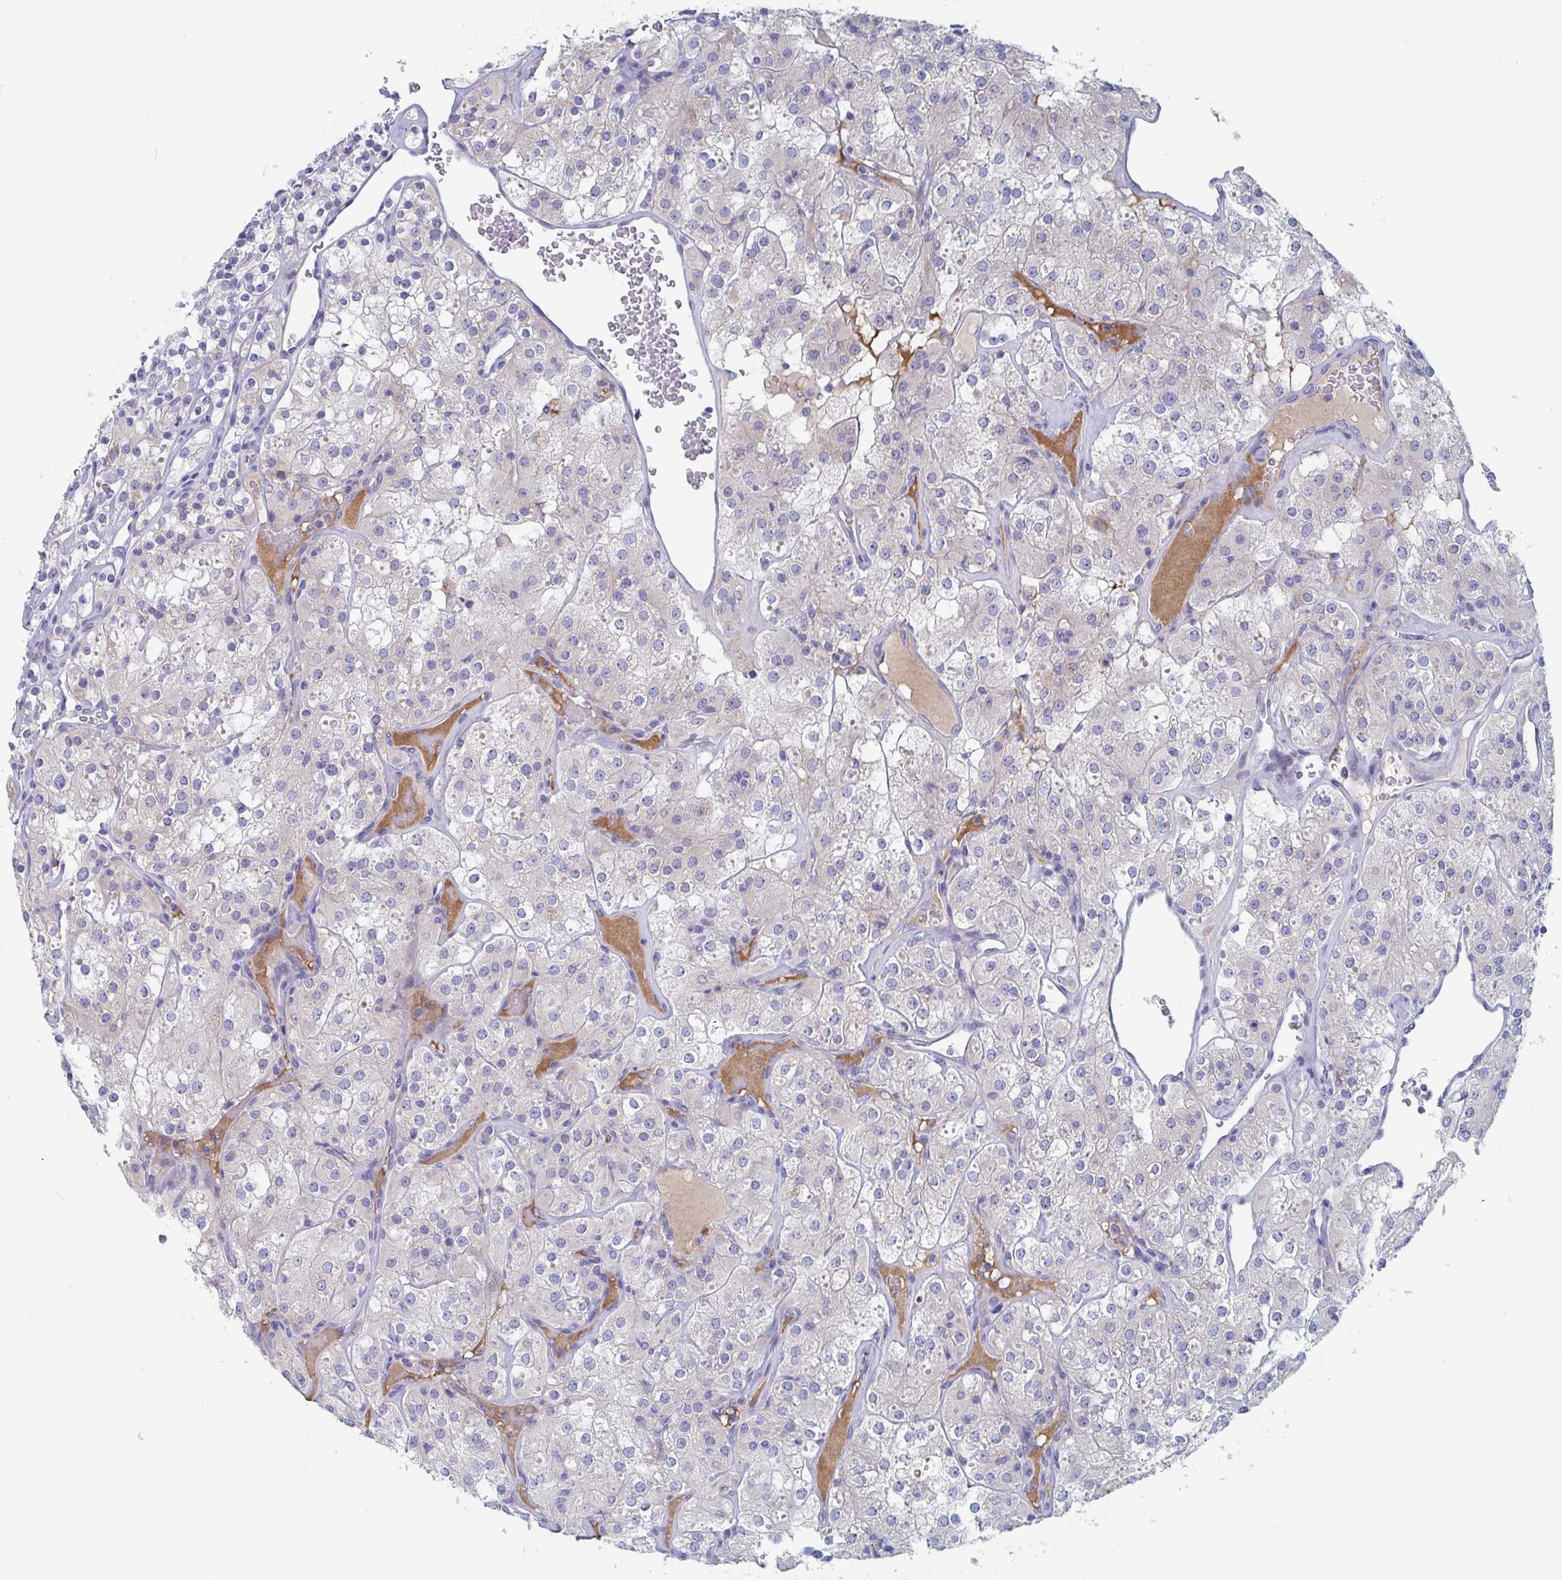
{"staining": {"intensity": "negative", "quantity": "none", "location": "none"}, "tissue": "renal cancer", "cell_type": "Tumor cells", "image_type": "cancer", "snomed": [{"axis": "morphology", "description": "Adenocarcinoma, NOS"}, {"axis": "topography", "description": "Kidney"}], "caption": "This is an IHC micrograph of renal cancer. There is no staining in tumor cells.", "gene": "NT5C3B", "patient": {"sex": "male", "age": 77}}